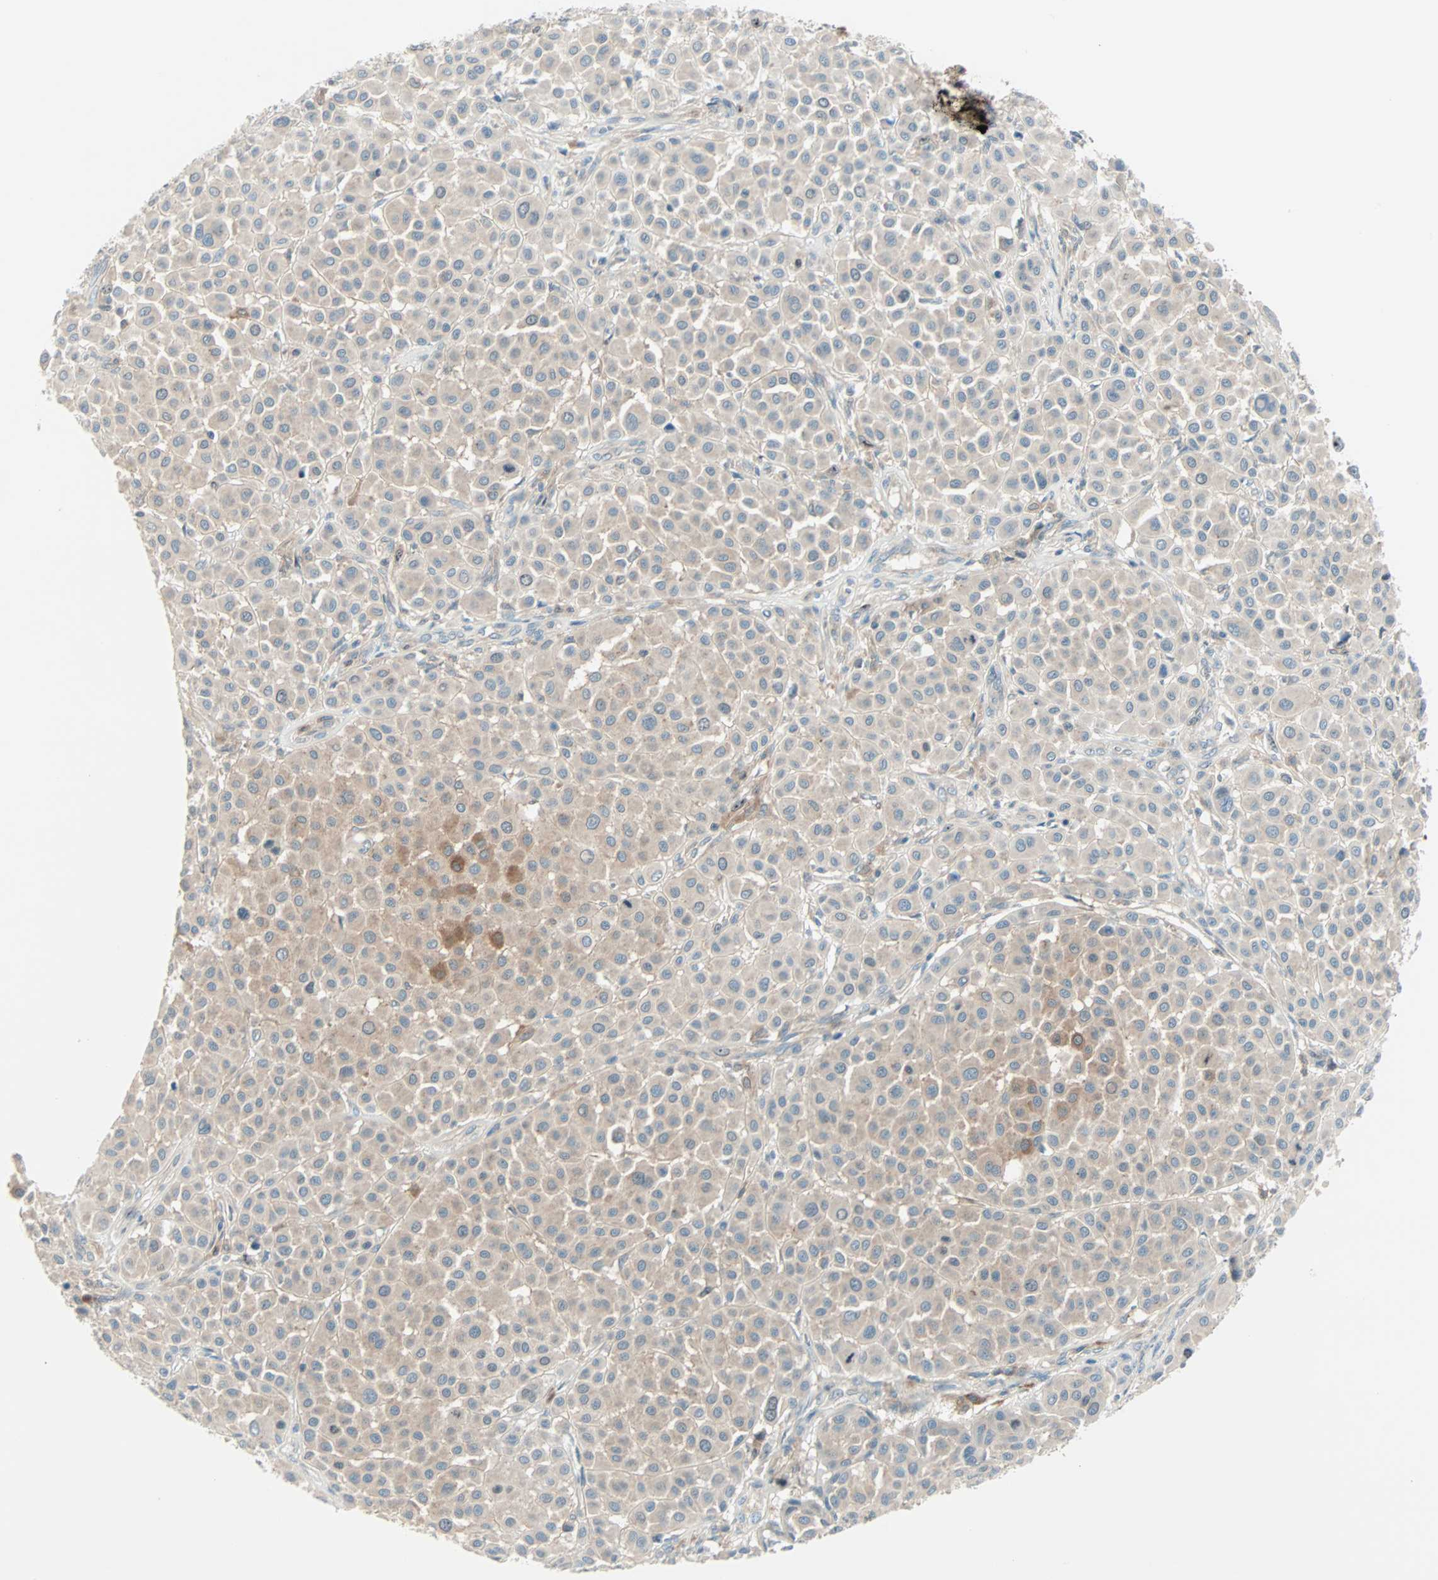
{"staining": {"intensity": "weak", "quantity": "25%-75%", "location": "cytoplasmic/membranous"}, "tissue": "melanoma", "cell_type": "Tumor cells", "image_type": "cancer", "snomed": [{"axis": "morphology", "description": "Malignant melanoma, Metastatic site"}, {"axis": "topography", "description": "Soft tissue"}], "caption": "Protein positivity by IHC shows weak cytoplasmic/membranous staining in approximately 25%-75% of tumor cells in melanoma.", "gene": "SMIM8", "patient": {"sex": "male", "age": 41}}